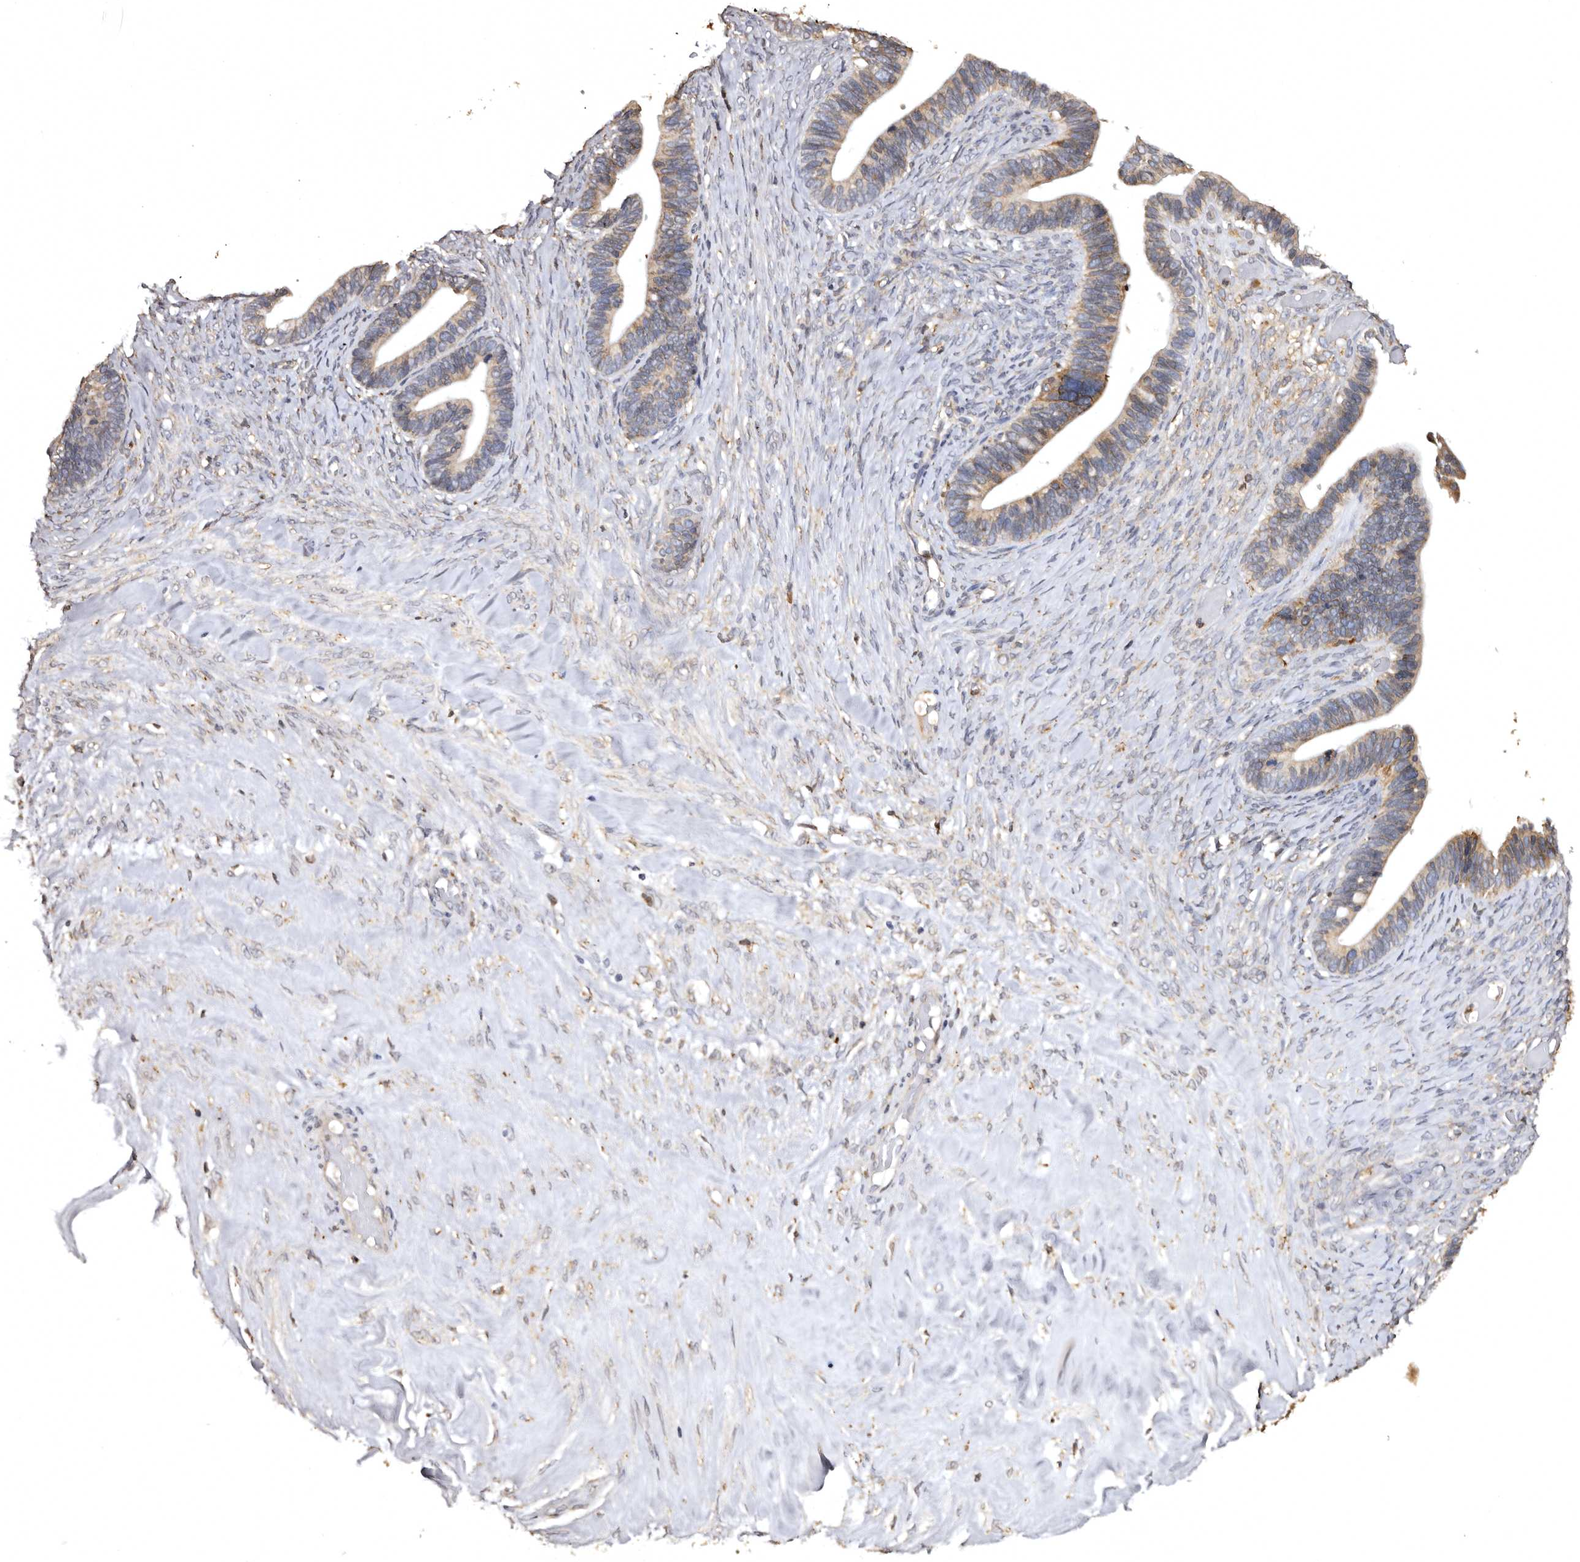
{"staining": {"intensity": "weak", "quantity": "25%-75%", "location": "cytoplasmic/membranous"}, "tissue": "ovarian cancer", "cell_type": "Tumor cells", "image_type": "cancer", "snomed": [{"axis": "morphology", "description": "Cystadenocarcinoma, serous, NOS"}, {"axis": "topography", "description": "Ovary"}], "caption": "This is an image of immunohistochemistry staining of ovarian cancer (serous cystadenocarcinoma), which shows weak staining in the cytoplasmic/membranous of tumor cells.", "gene": "INKA2", "patient": {"sex": "female", "age": 56}}